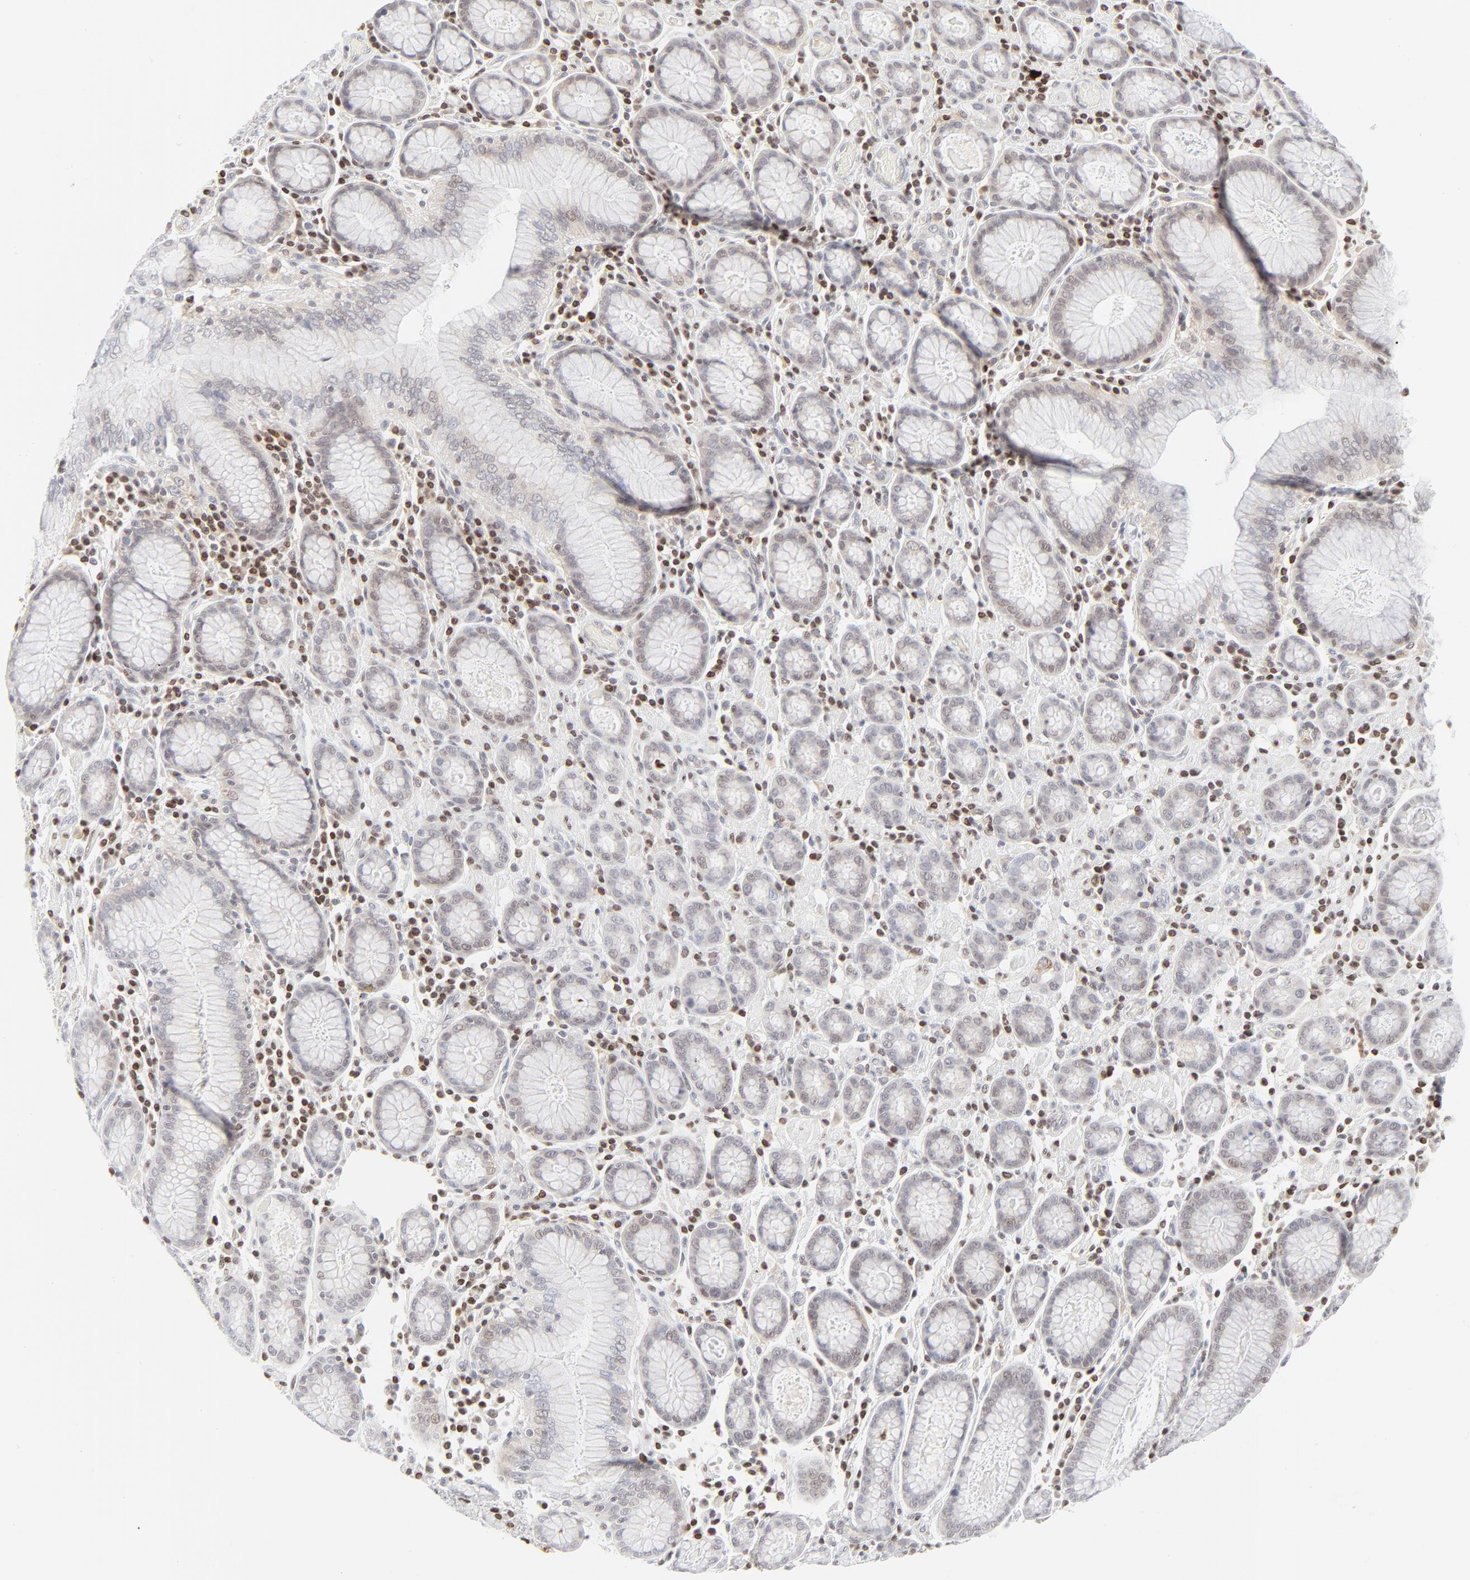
{"staining": {"intensity": "weak", "quantity": "<25%", "location": "cytoplasmic/membranous"}, "tissue": "stomach cancer", "cell_type": "Tumor cells", "image_type": "cancer", "snomed": [{"axis": "morphology", "description": "Adenocarcinoma, NOS"}, {"axis": "topography", "description": "Stomach, lower"}], "caption": "Immunohistochemistry (IHC) photomicrograph of stomach adenocarcinoma stained for a protein (brown), which demonstrates no expression in tumor cells.", "gene": "PRKCB", "patient": {"sex": "male", "age": 88}}